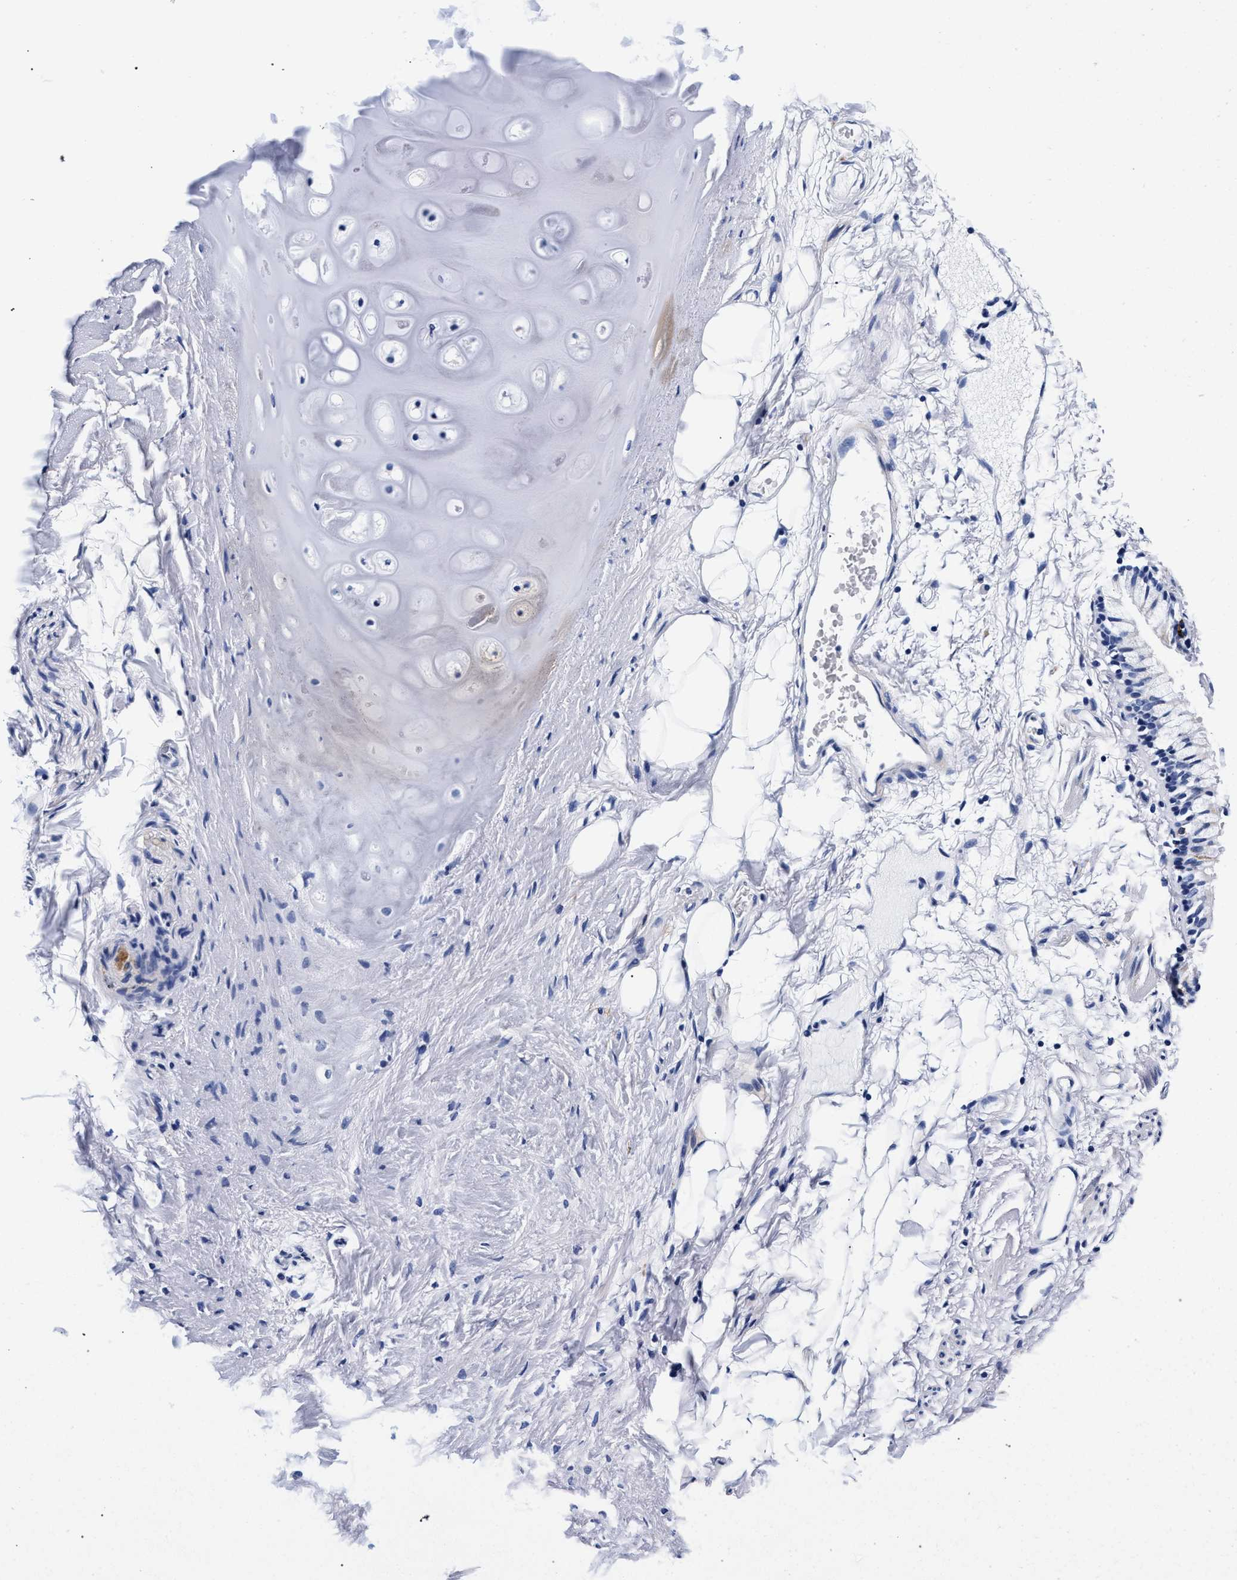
{"staining": {"intensity": "negative", "quantity": "none", "location": "none"}, "tissue": "adipose tissue", "cell_type": "Adipocytes", "image_type": "normal", "snomed": [{"axis": "morphology", "description": "Normal tissue, NOS"}, {"axis": "topography", "description": "Cartilage tissue"}, {"axis": "topography", "description": "Bronchus"}], "caption": "DAB (3,3'-diaminobenzidine) immunohistochemical staining of benign adipose tissue displays no significant staining in adipocytes. (Brightfield microscopy of DAB (3,3'-diaminobenzidine) immunohistochemistry at high magnification).", "gene": "RAB3B", "patient": {"sex": "female", "age": 73}}